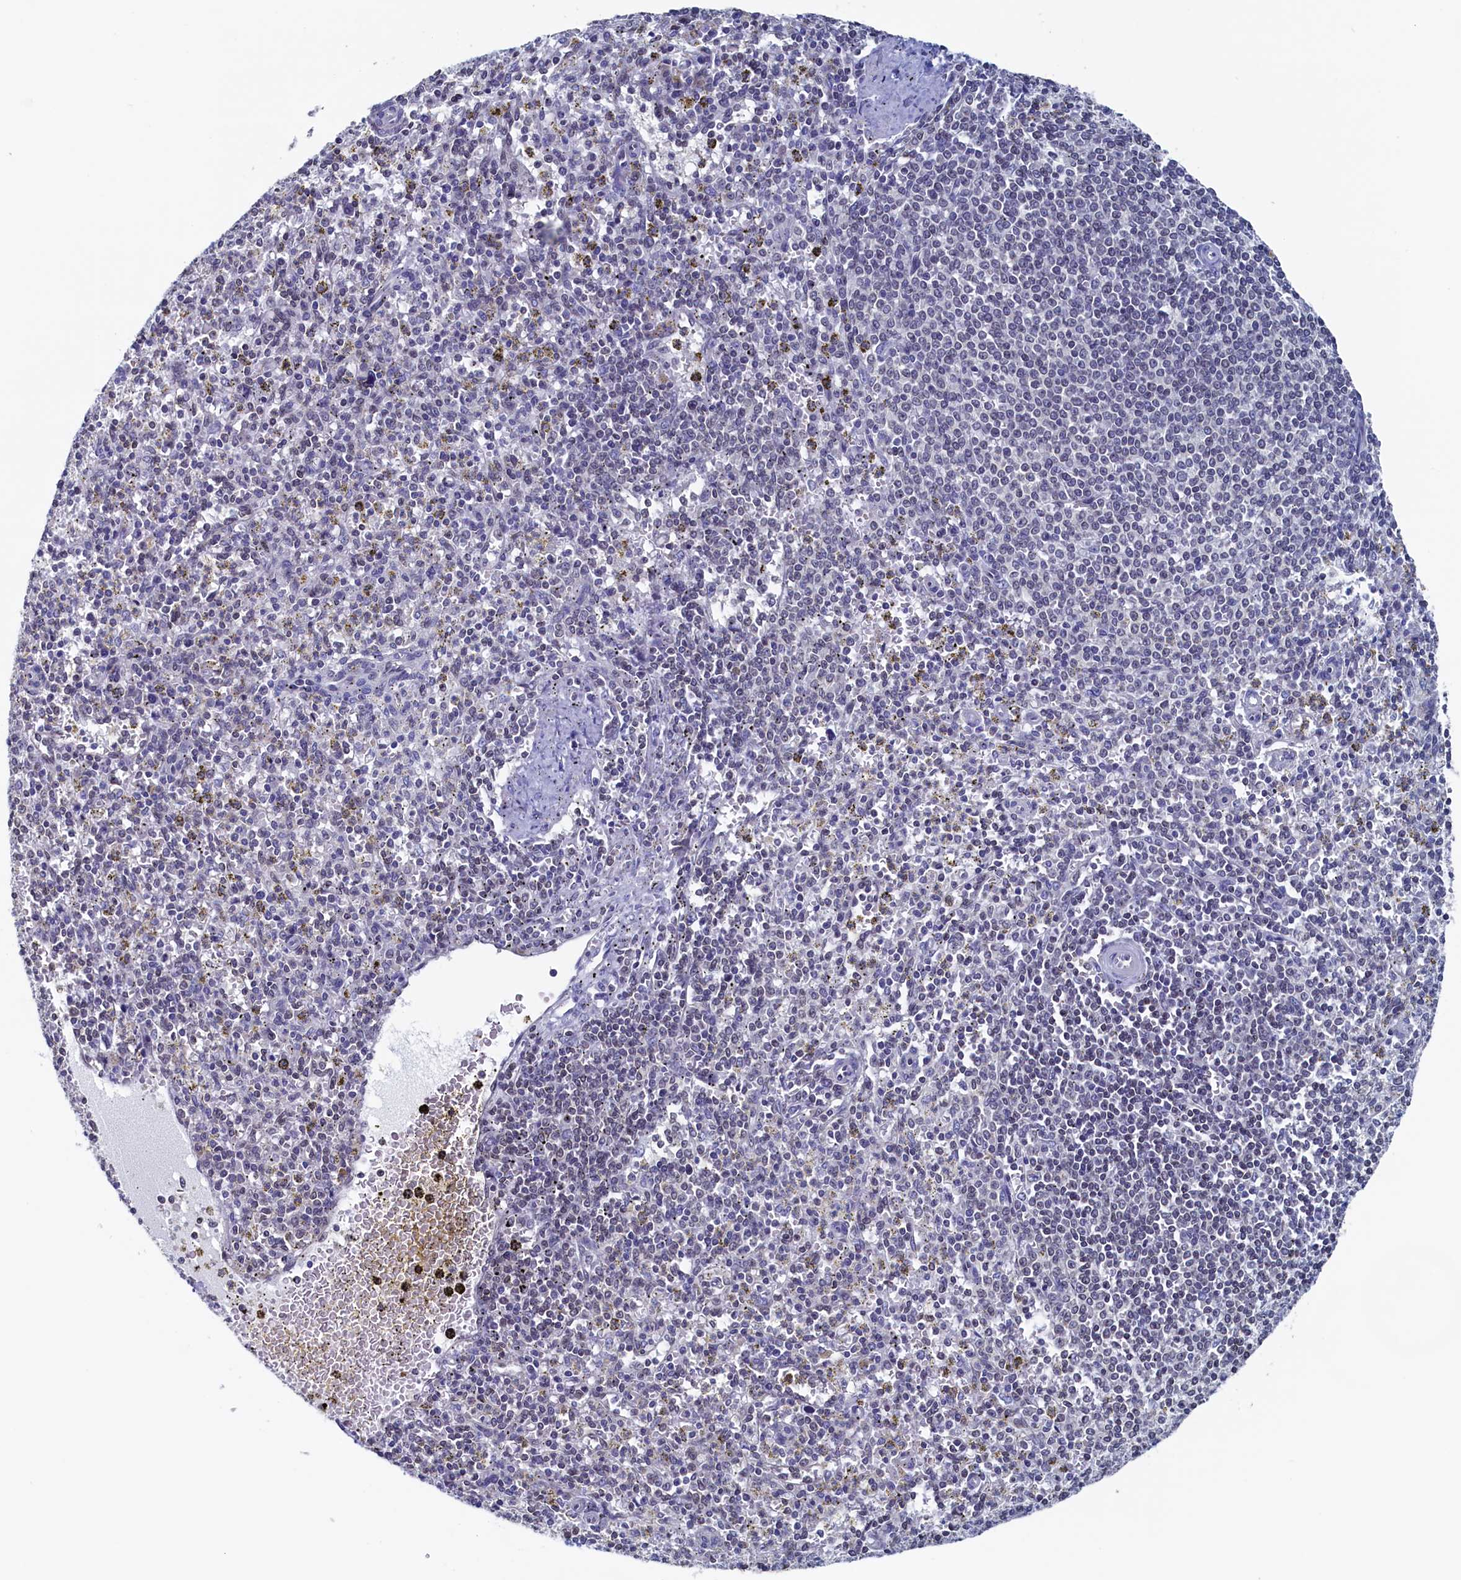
{"staining": {"intensity": "negative", "quantity": "none", "location": "none"}, "tissue": "spleen", "cell_type": "Cells in red pulp", "image_type": "normal", "snomed": [{"axis": "morphology", "description": "Normal tissue, NOS"}, {"axis": "topography", "description": "Spleen"}], "caption": "Cells in red pulp are negative for brown protein staining in normal spleen. (Stains: DAB (3,3'-diaminobenzidine) immunohistochemistry with hematoxylin counter stain, Microscopy: brightfield microscopy at high magnification).", "gene": "C11orf54", "patient": {"sex": "male", "age": 72}}